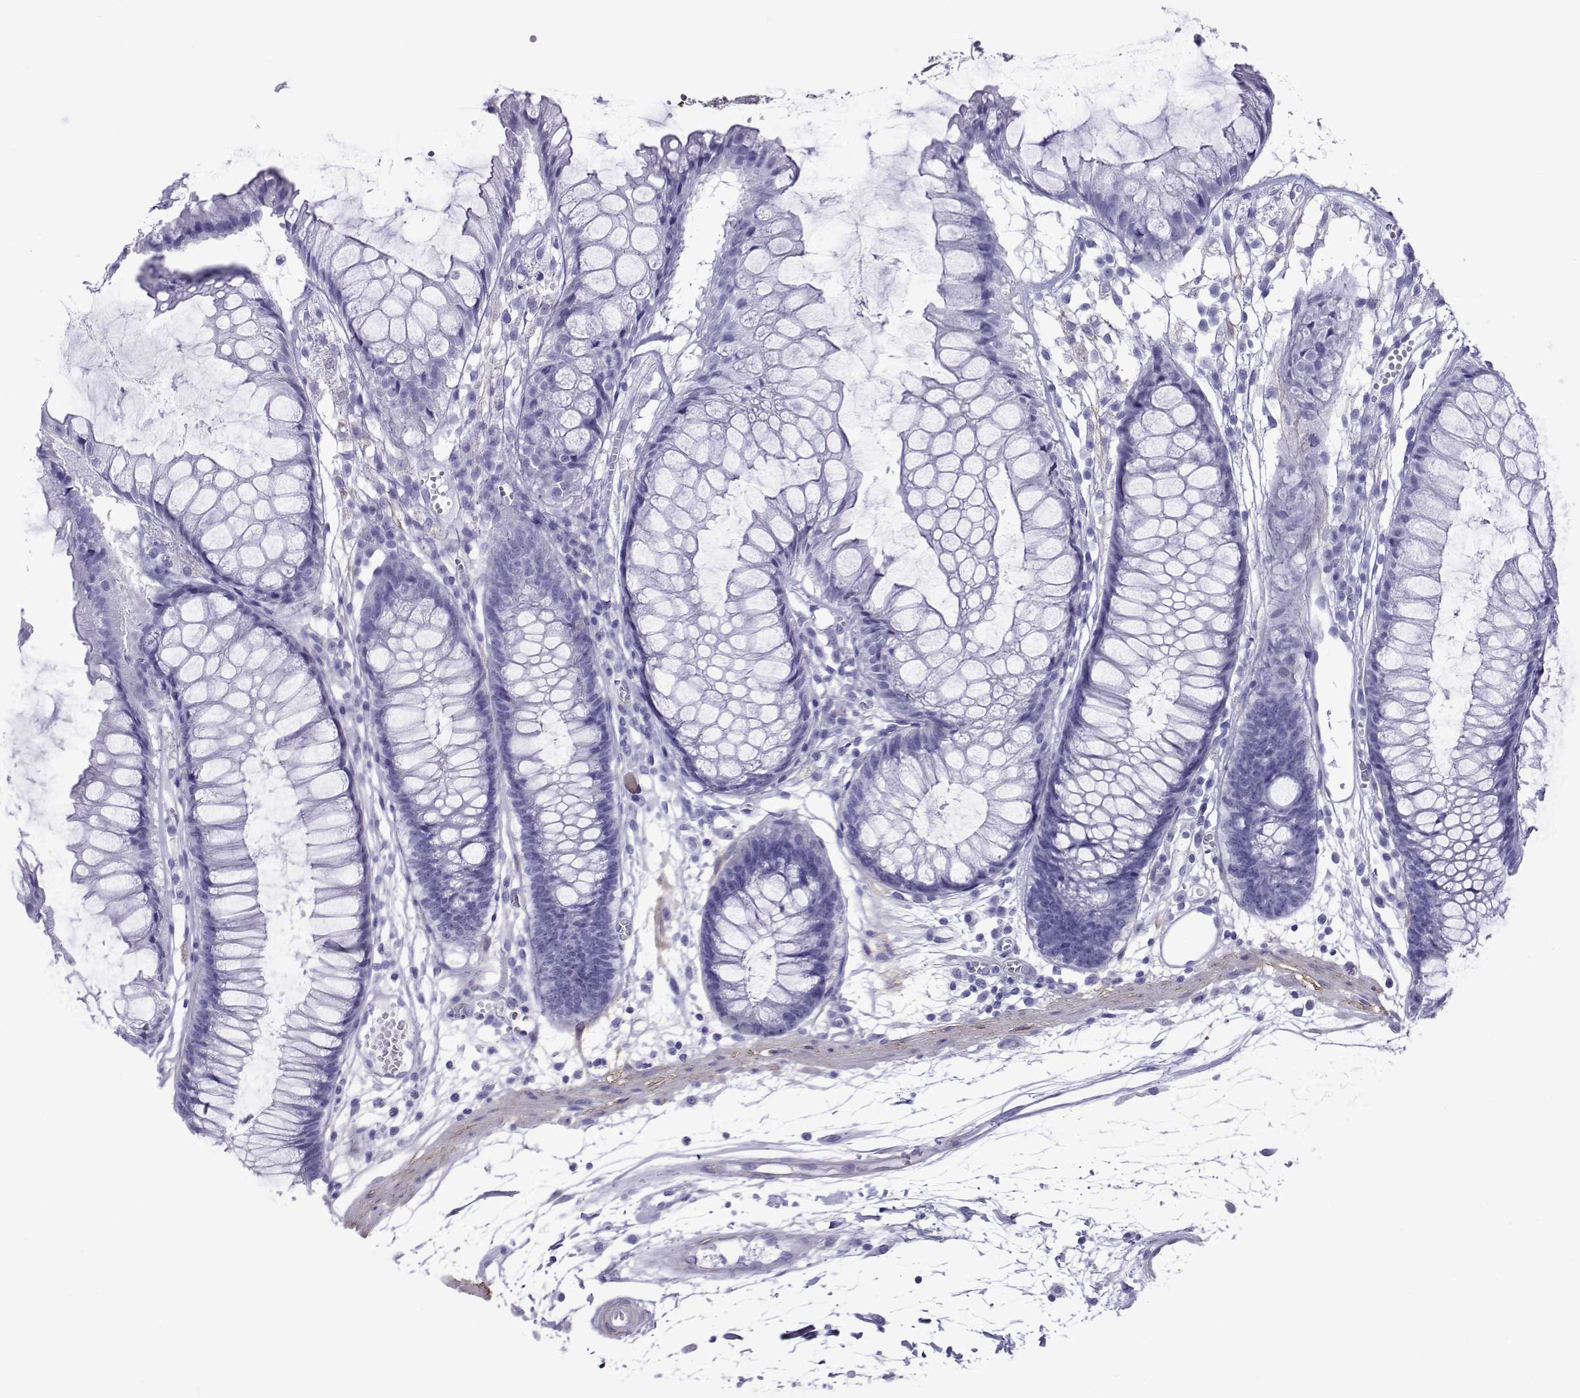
{"staining": {"intensity": "negative", "quantity": "none", "location": "none"}, "tissue": "colon", "cell_type": "Endothelial cells", "image_type": "normal", "snomed": [{"axis": "morphology", "description": "Normal tissue, NOS"}, {"axis": "morphology", "description": "Adenocarcinoma, NOS"}, {"axis": "topography", "description": "Colon"}], "caption": "Immunohistochemistry image of benign colon: colon stained with DAB demonstrates no significant protein expression in endothelial cells.", "gene": "SPANXA1", "patient": {"sex": "male", "age": 65}}